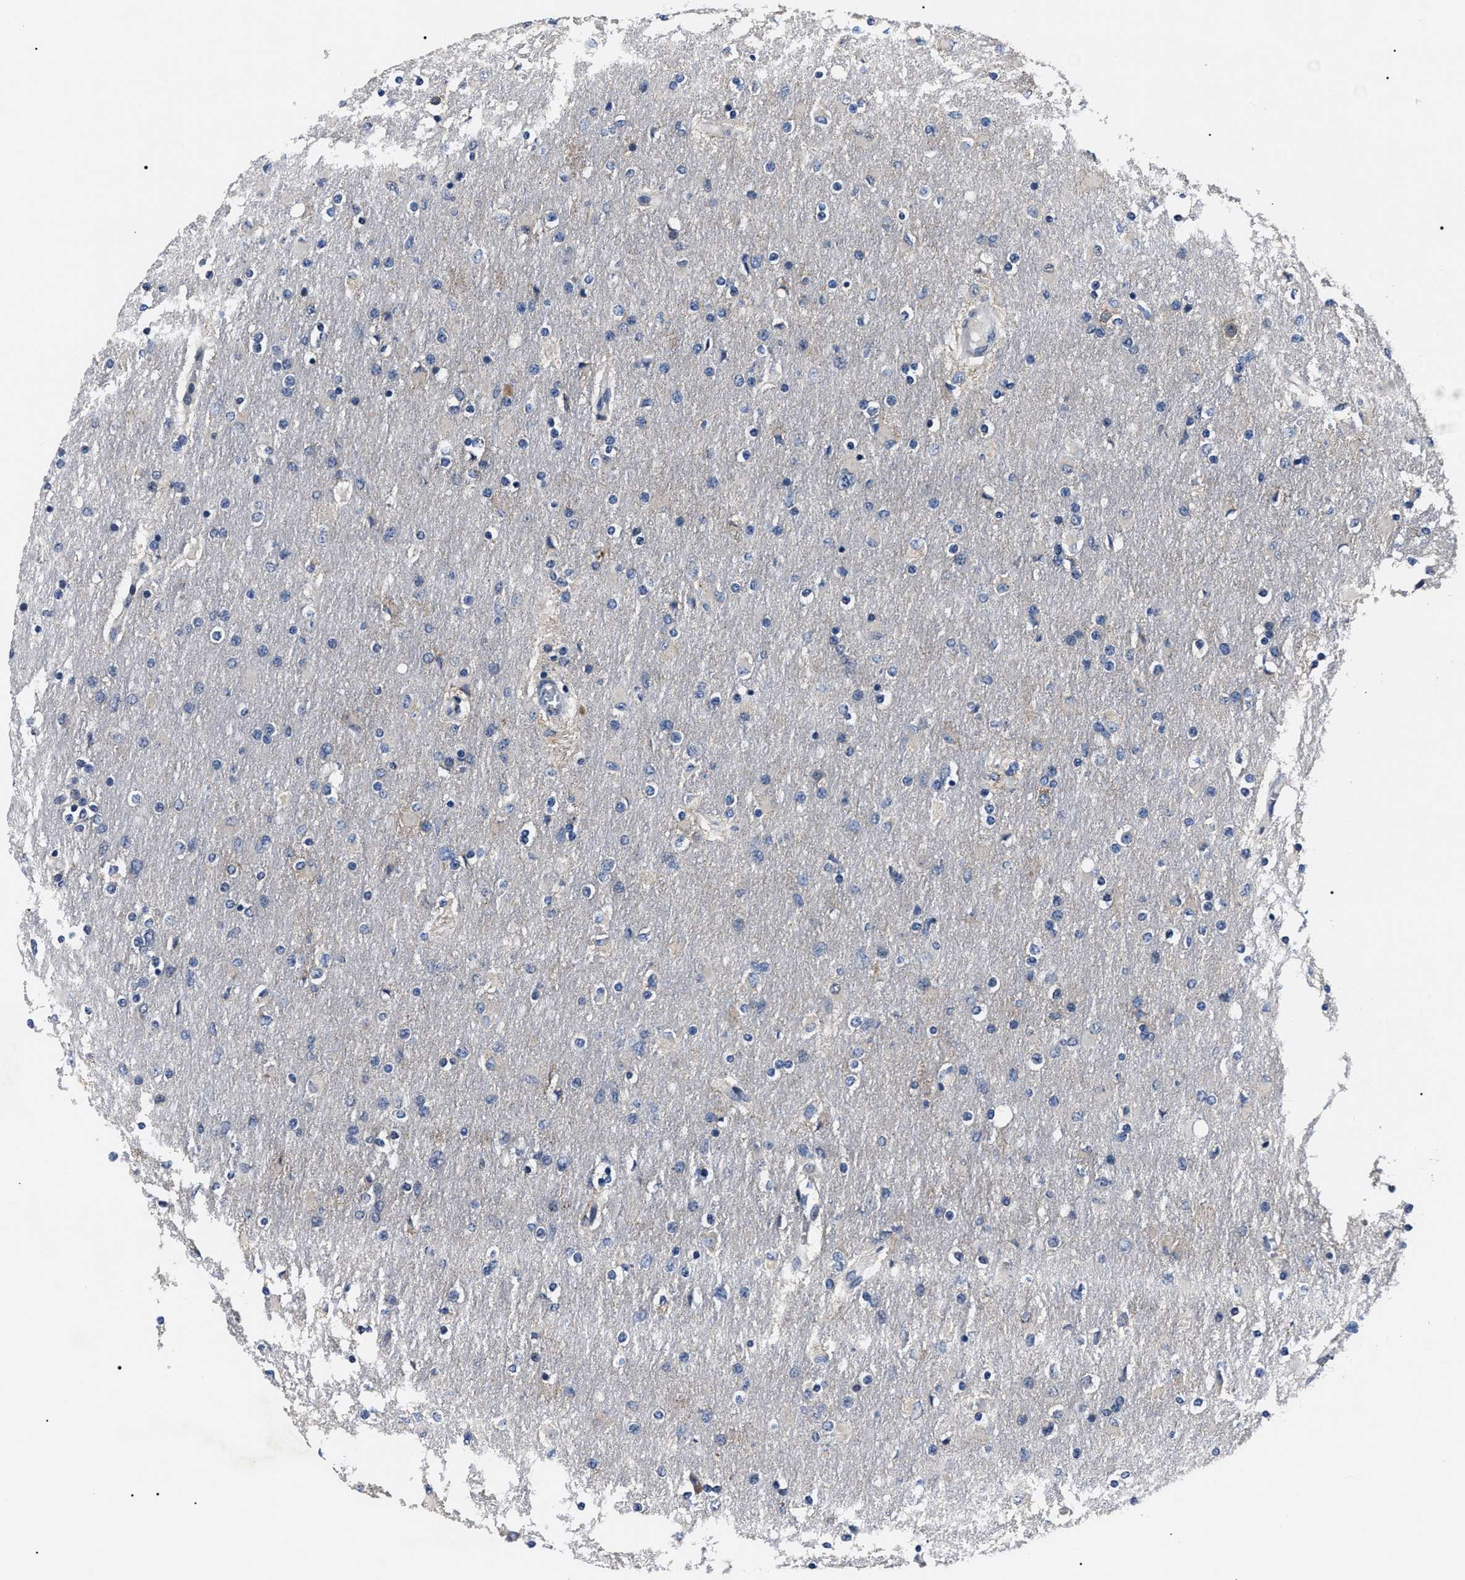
{"staining": {"intensity": "negative", "quantity": "none", "location": "none"}, "tissue": "glioma", "cell_type": "Tumor cells", "image_type": "cancer", "snomed": [{"axis": "morphology", "description": "Glioma, malignant, High grade"}, {"axis": "topography", "description": "Cerebral cortex"}], "caption": "An immunohistochemistry image of glioma is shown. There is no staining in tumor cells of glioma.", "gene": "LRRC14", "patient": {"sex": "female", "age": 36}}